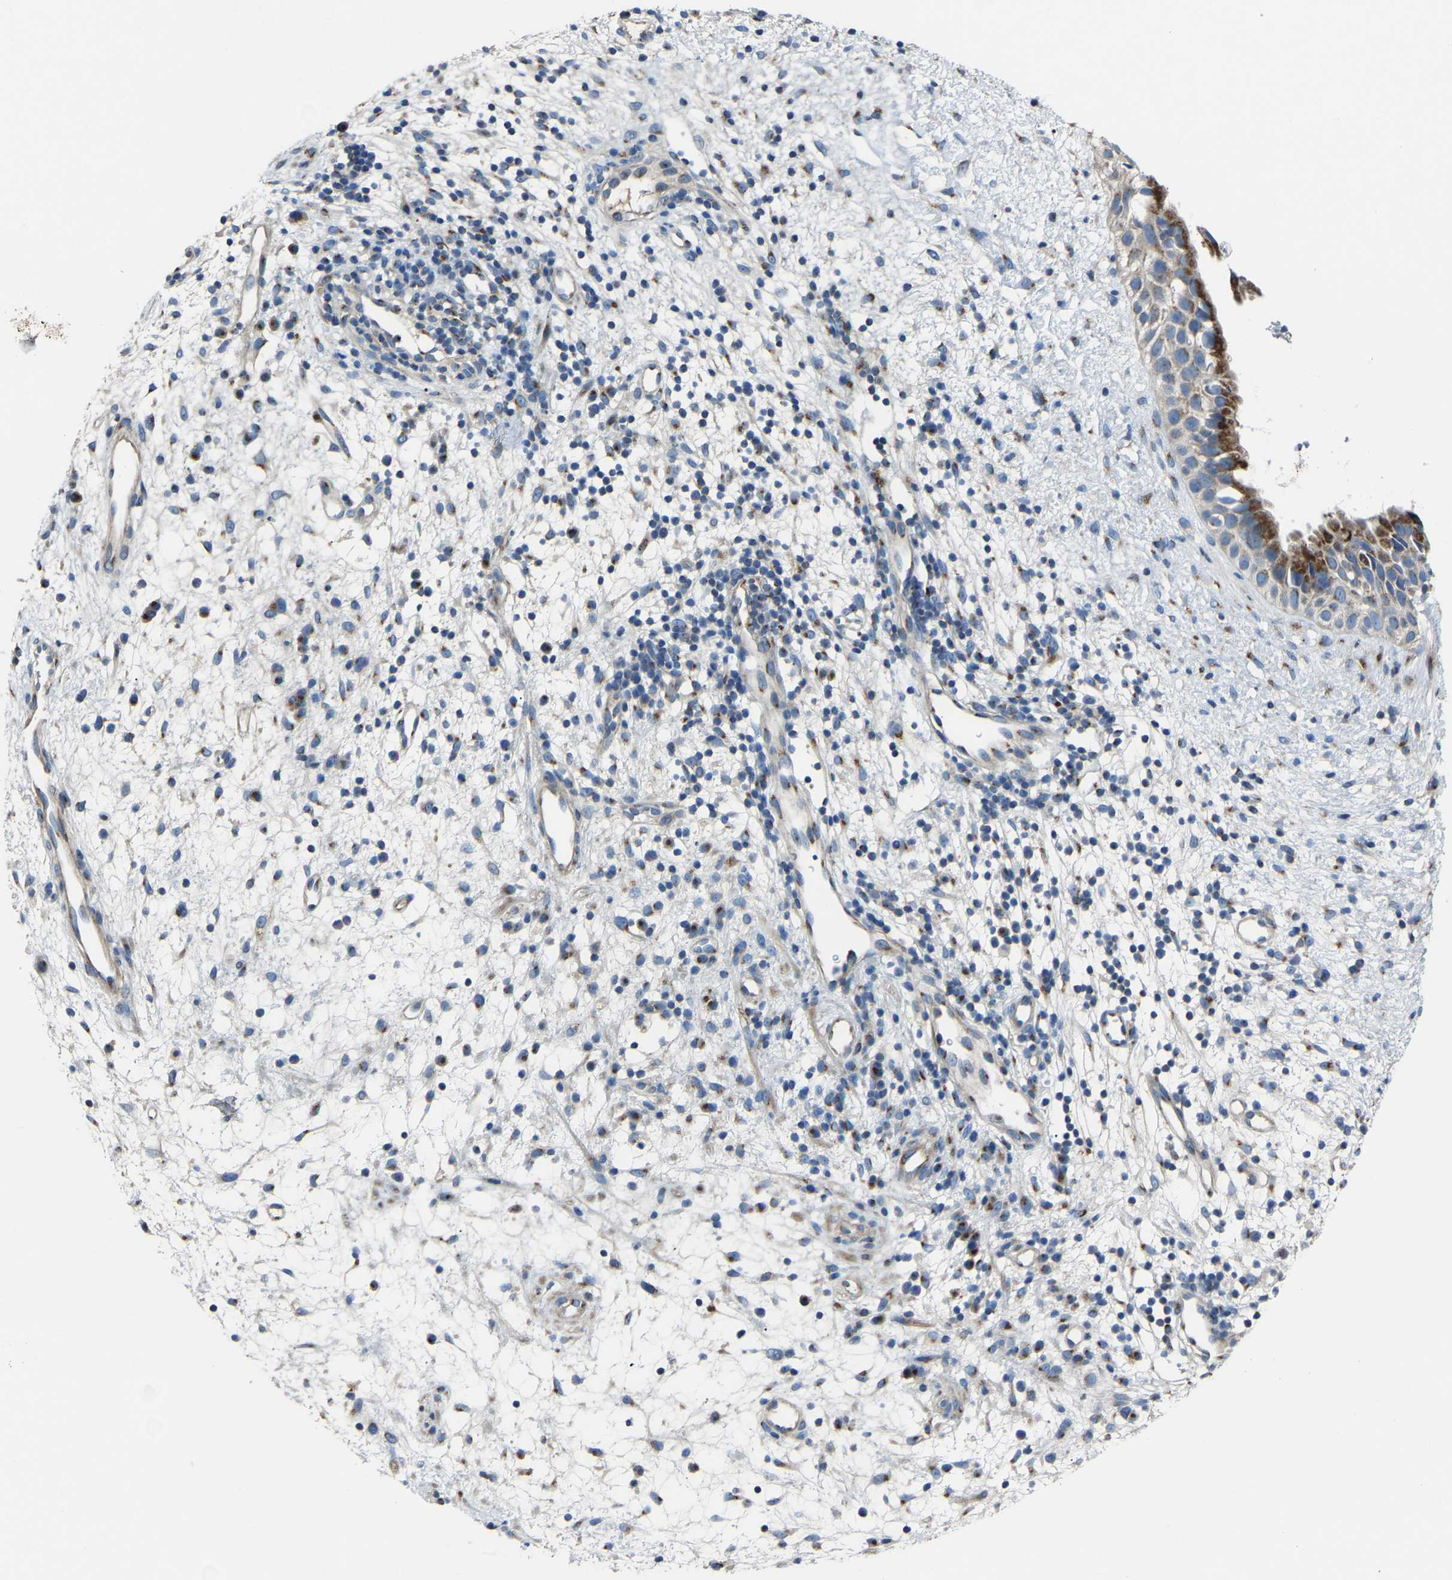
{"staining": {"intensity": "strong", "quantity": "25%-75%", "location": "cytoplasmic/membranous"}, "tissue": "nasopharynx", "cell_type": "Respiratory epithelial cells", "image_type": "normal", "snomed": [{"axis": "morphology", "description": "Normal tissue, NOS"}, {"axis": "topography", "description": "Nasopharynx"}], "caption": "The micrograph exhibits immunohistochemical staining of unremarkable nasopharynx. There is strong cytoplasmic/membranous positivity is identified in approximately 25%-75% of respiratory epithelial cells.", "gene": "CANT1", "patient": {"sex": "male", "age": 22}}